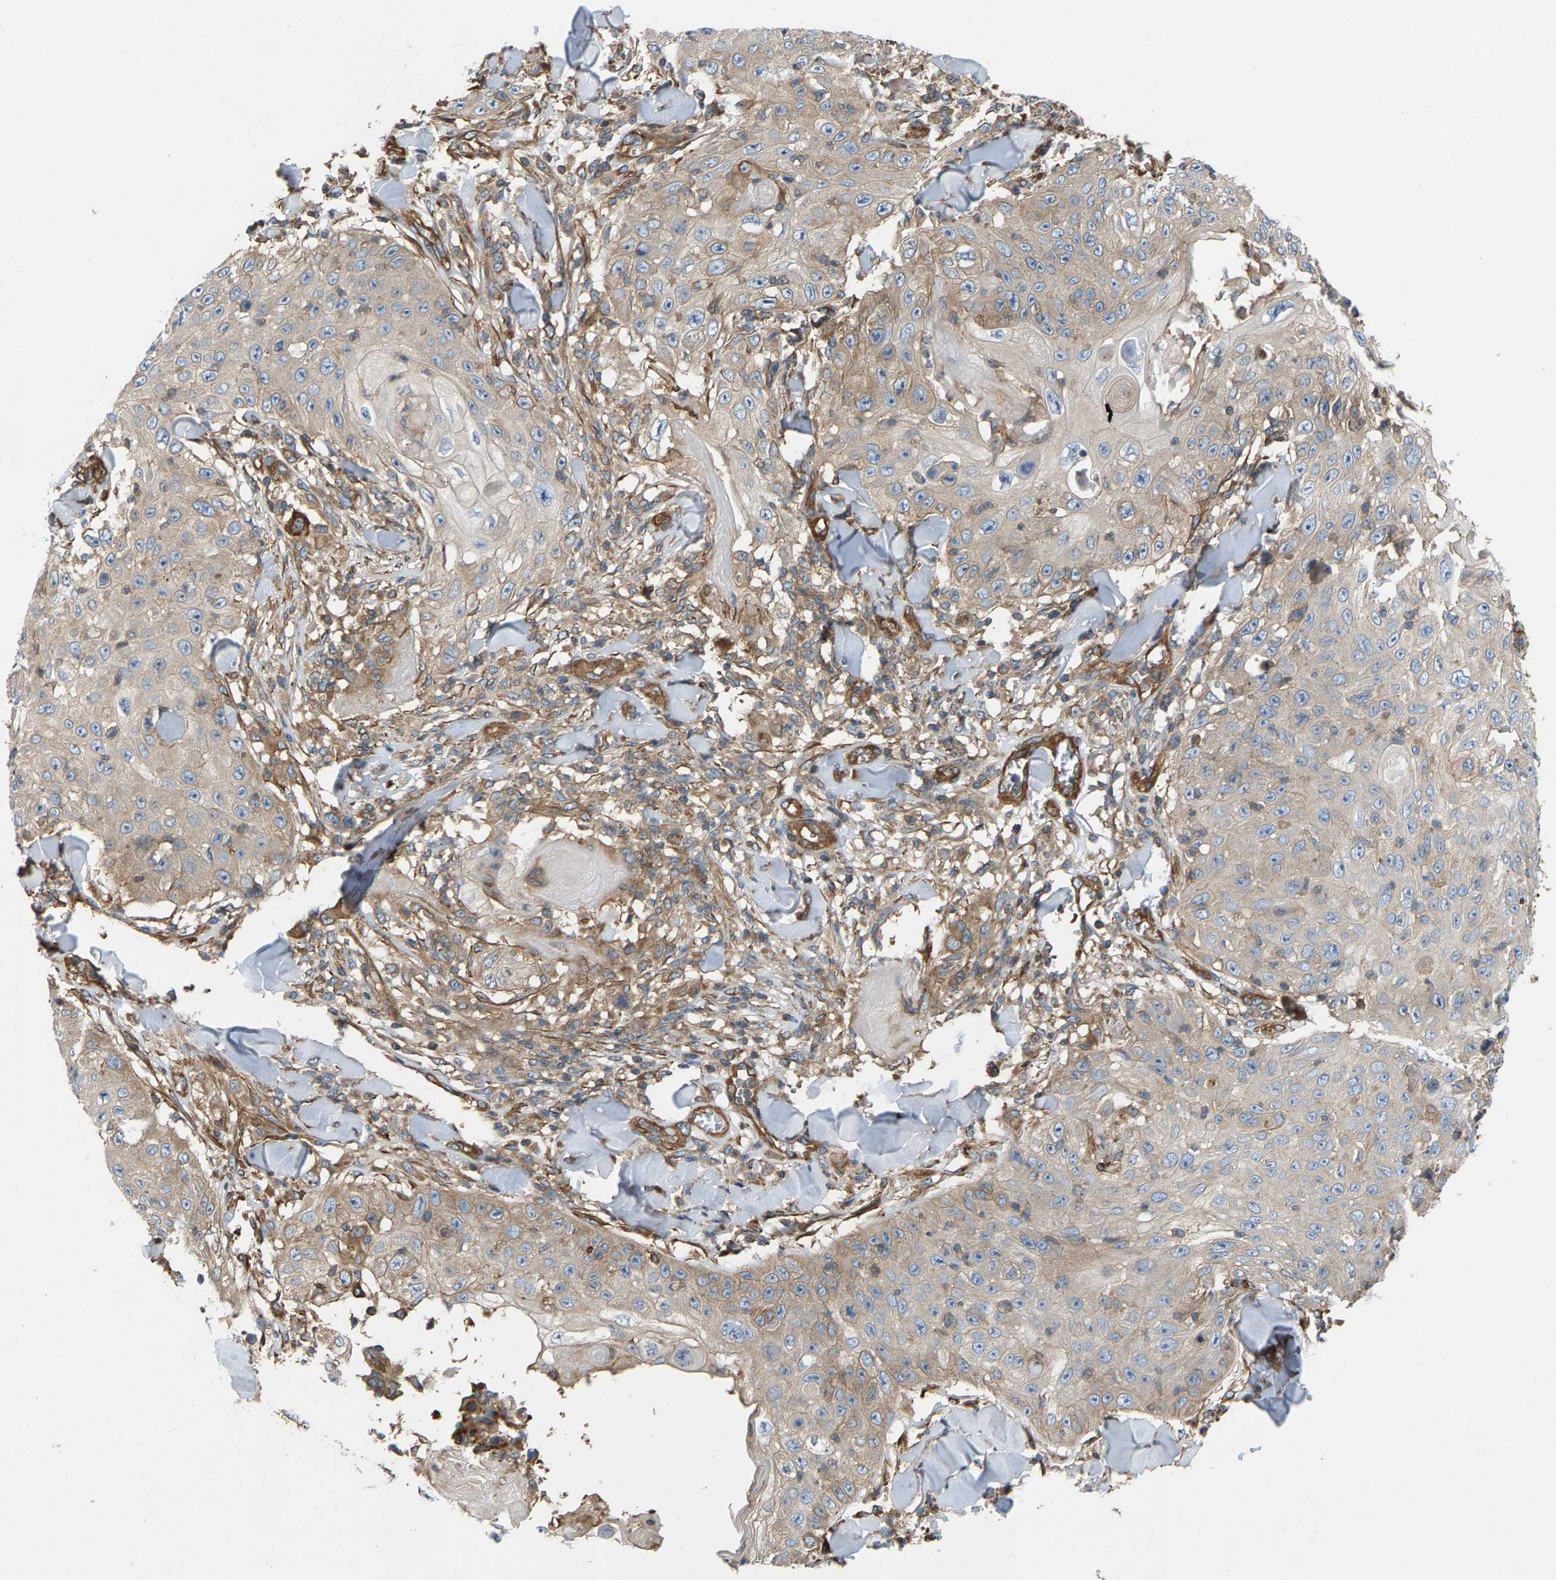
{"staining": {"intensity": "weak", "quantity": "25%-75%", "location": "cytoplasmic/membranous"}, "tissue": "skin cancer", "cell_type": "Tumor cells", "image_type": "cancer", "snomed": [{"axis": "morphology", "description": "Squamous cell carcinoma, NOS"}, {"axis": "topography", "description": "Skin"}], "caption": "A brown stain highlights weak cytoplasmic/membranous staining of a protein in skin cancer (squamous cell carcinoma) tumor cells.", "gene": "PDCL", "patient": {"sex": "male", "age": 86}}